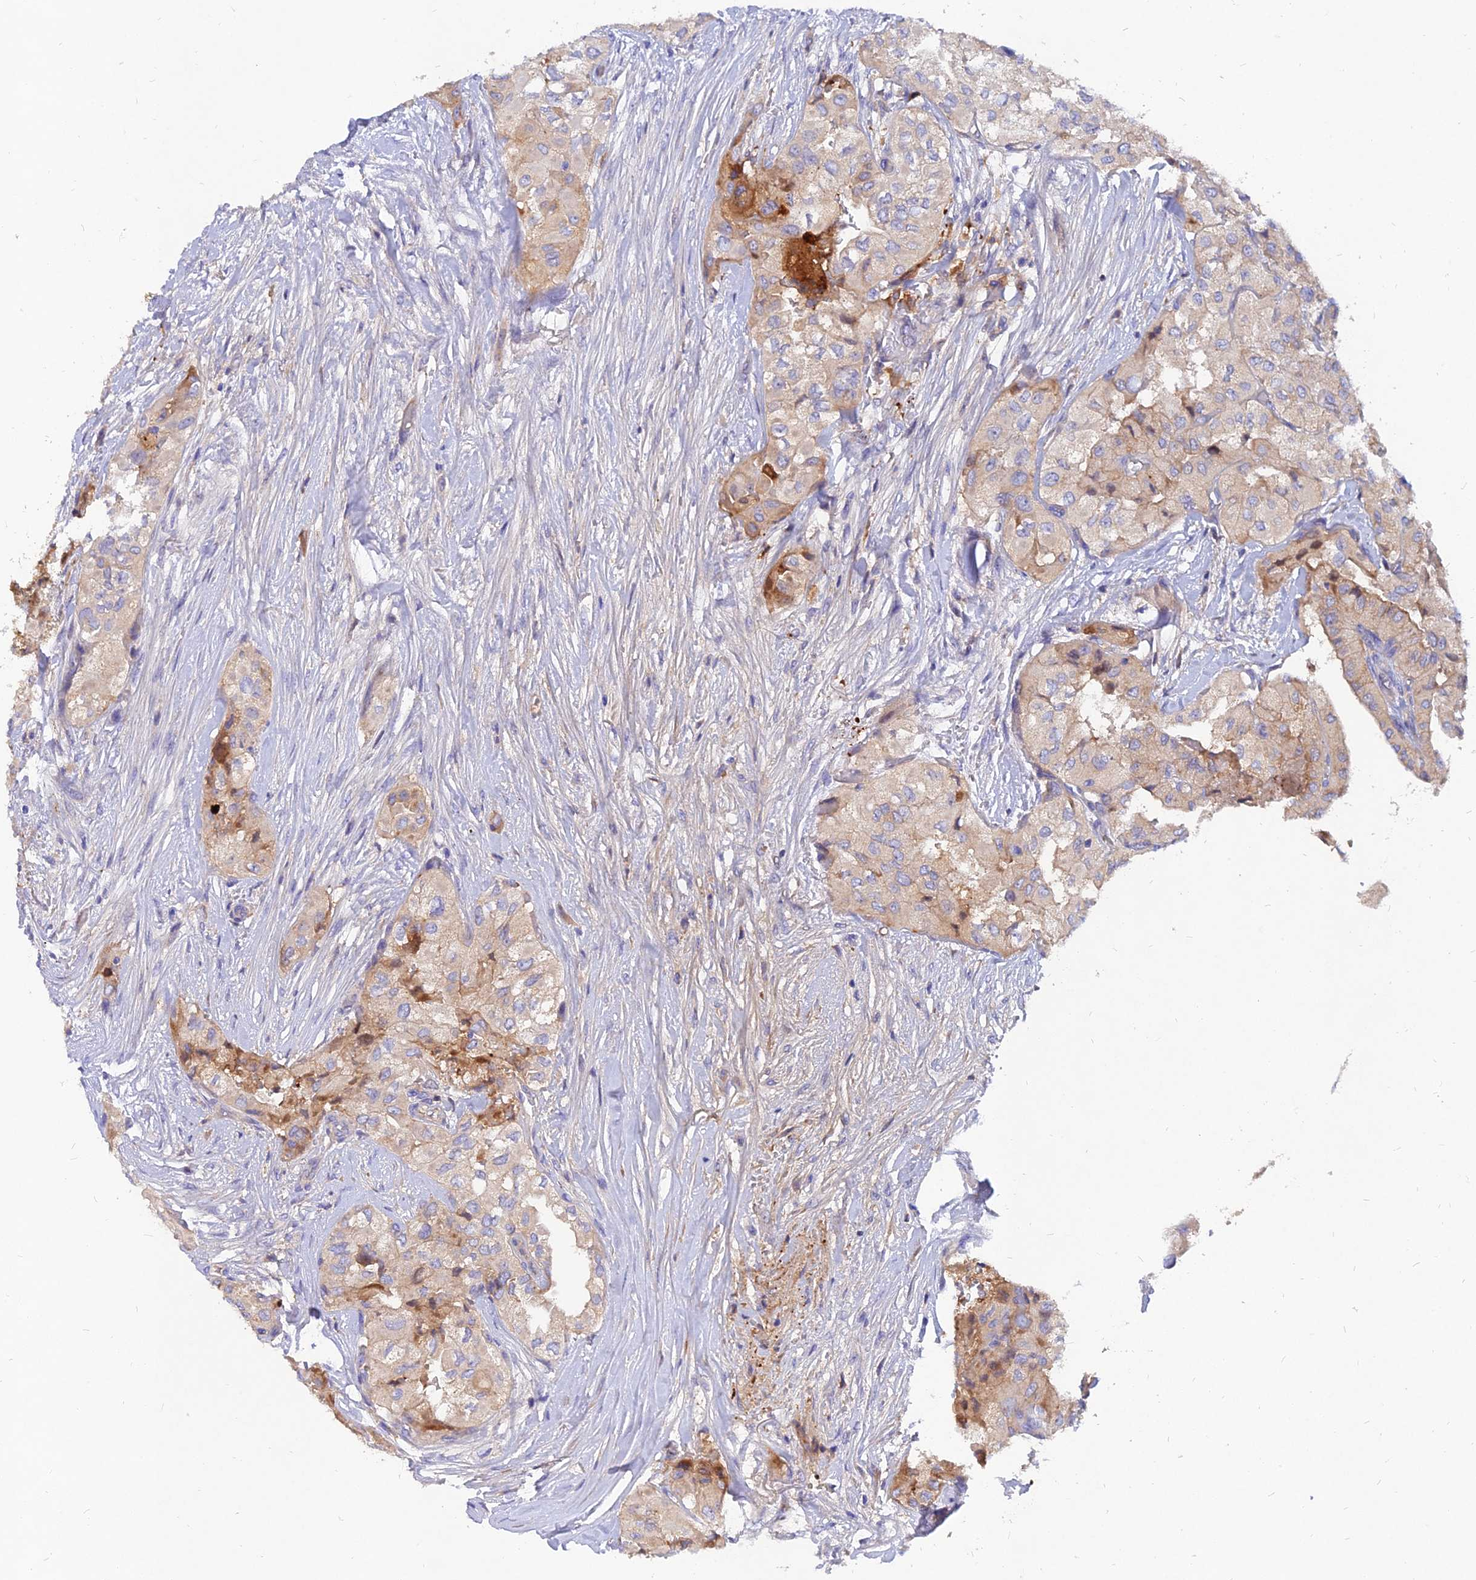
{"staining": {"intensity": "weak", "quantity": "<25%", "location": "cytoplasmic/membranous"}, "tissue": "thyroid cancer", "cell_type": "Tumor cells", "image_type": "cancer", "snomed": [{"axis": "morphology", "description": "Papillary adenocarcinoma, NOS"}, {"axis": "topography", "description": "Thyroid gland"}], "caption": "IHC micrograph of neoplastic tissue: thyroid cancer stained with DAB (3,3'-diaminobenzidine) demonstrates no significant protein expression in tumor cells.", "gene": "MROH1", "patient": {"sex": "female", "age": 59}}